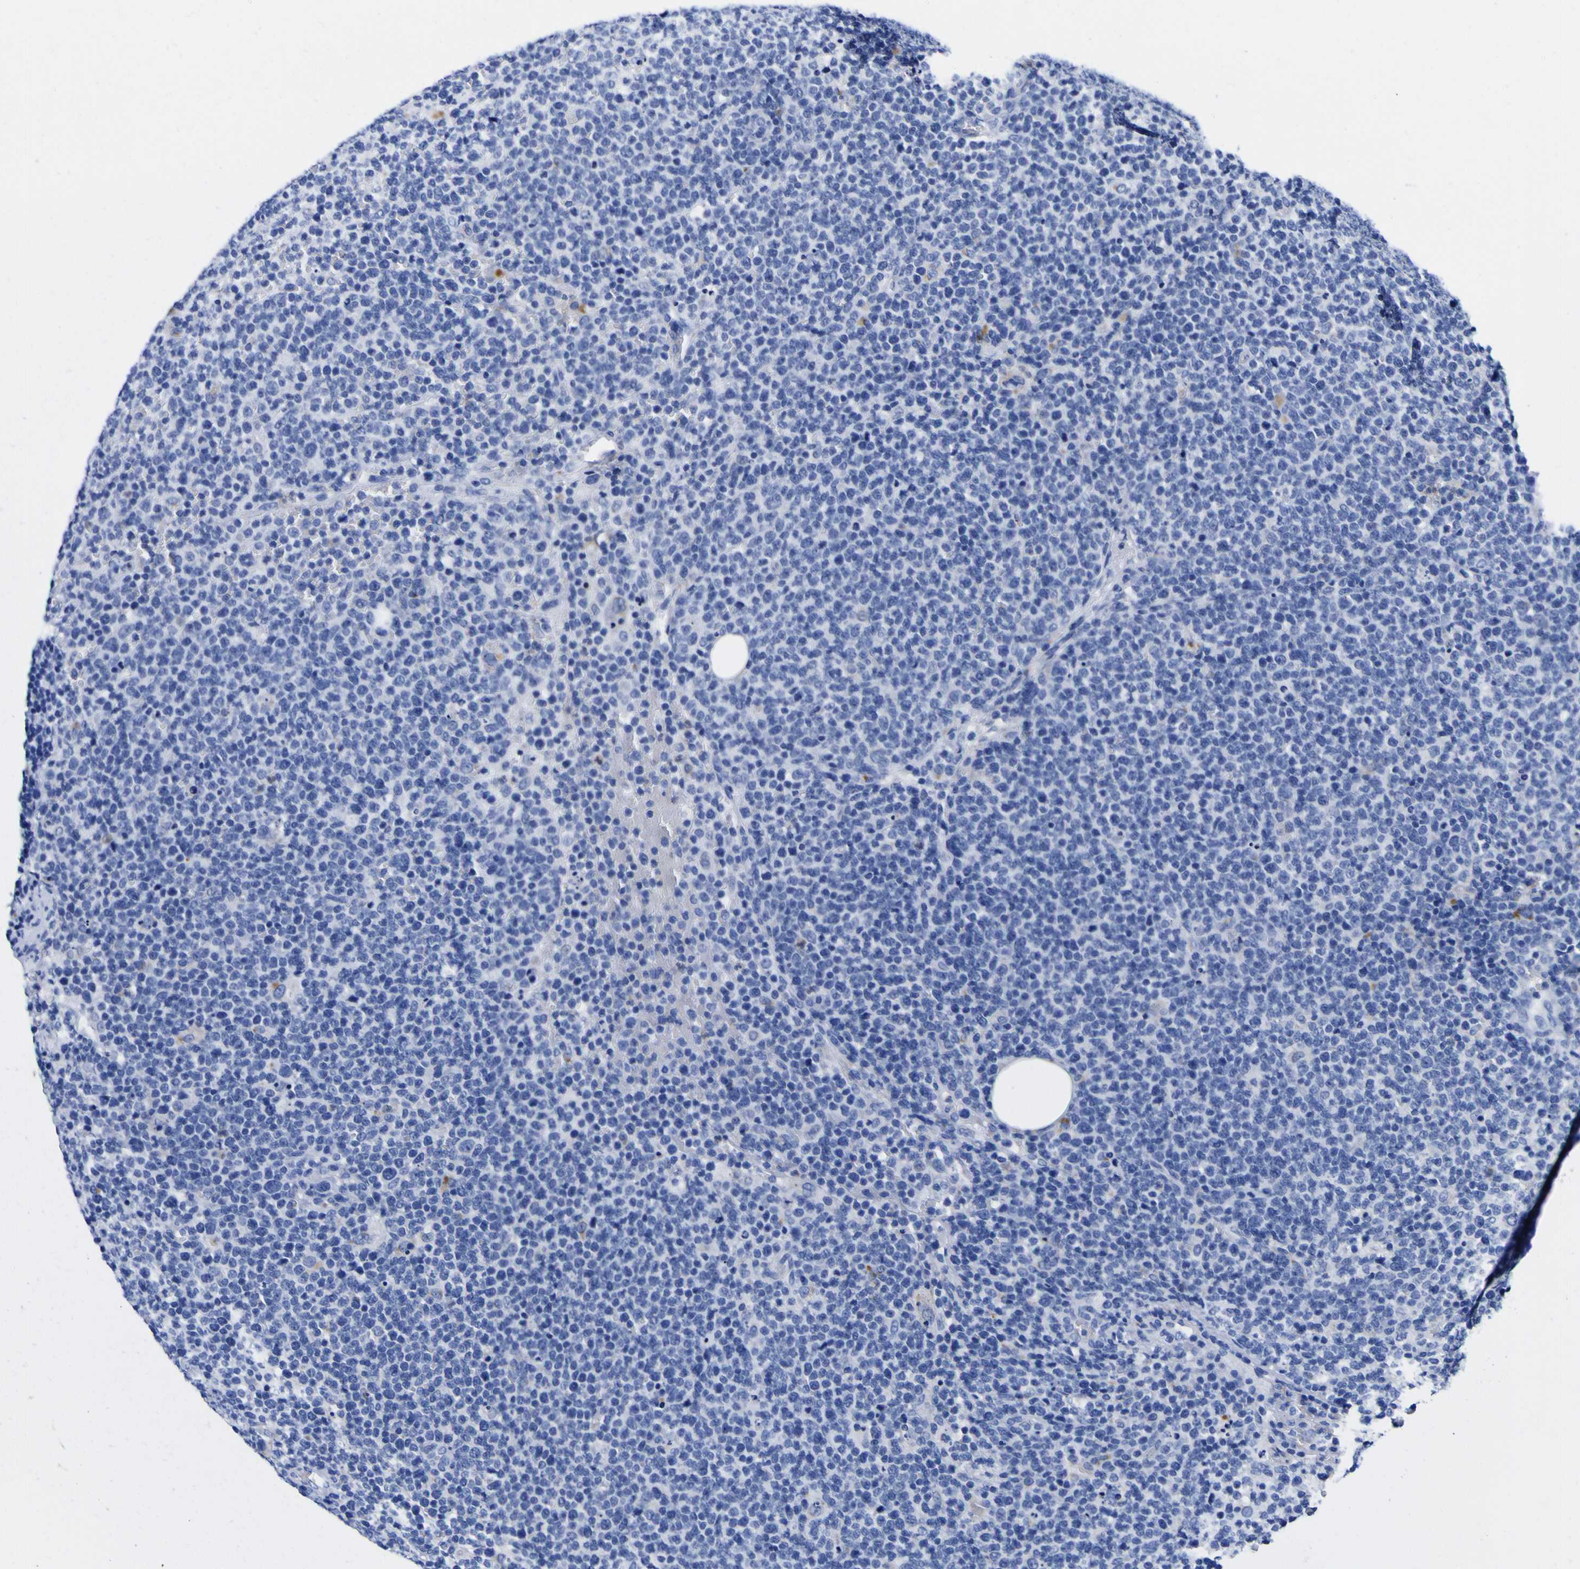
{"staining": {"intensity": "negative", "quantity": "none", "location": "none"}, "tissue": "lymphoma", "cell_type": "Tumor cells", "image_type": "cancer", "snomed": [{"axis": "morphology", "description": "Malignant lymphoma, non-Hodgkin's type, High grade"}, {"axis": "topography", "description": "Lymph node"}], "caption": "Immunohistochemical staining of human lymphoma displays no significant positivity in tumor cells. (Brightfield microscopy of DAB (3,3'-diaminobenzidine) immunohistochemistry at high magnification).", "gene": "HLA-DQA1", "patient": {"sex": "male", "age": 61}}